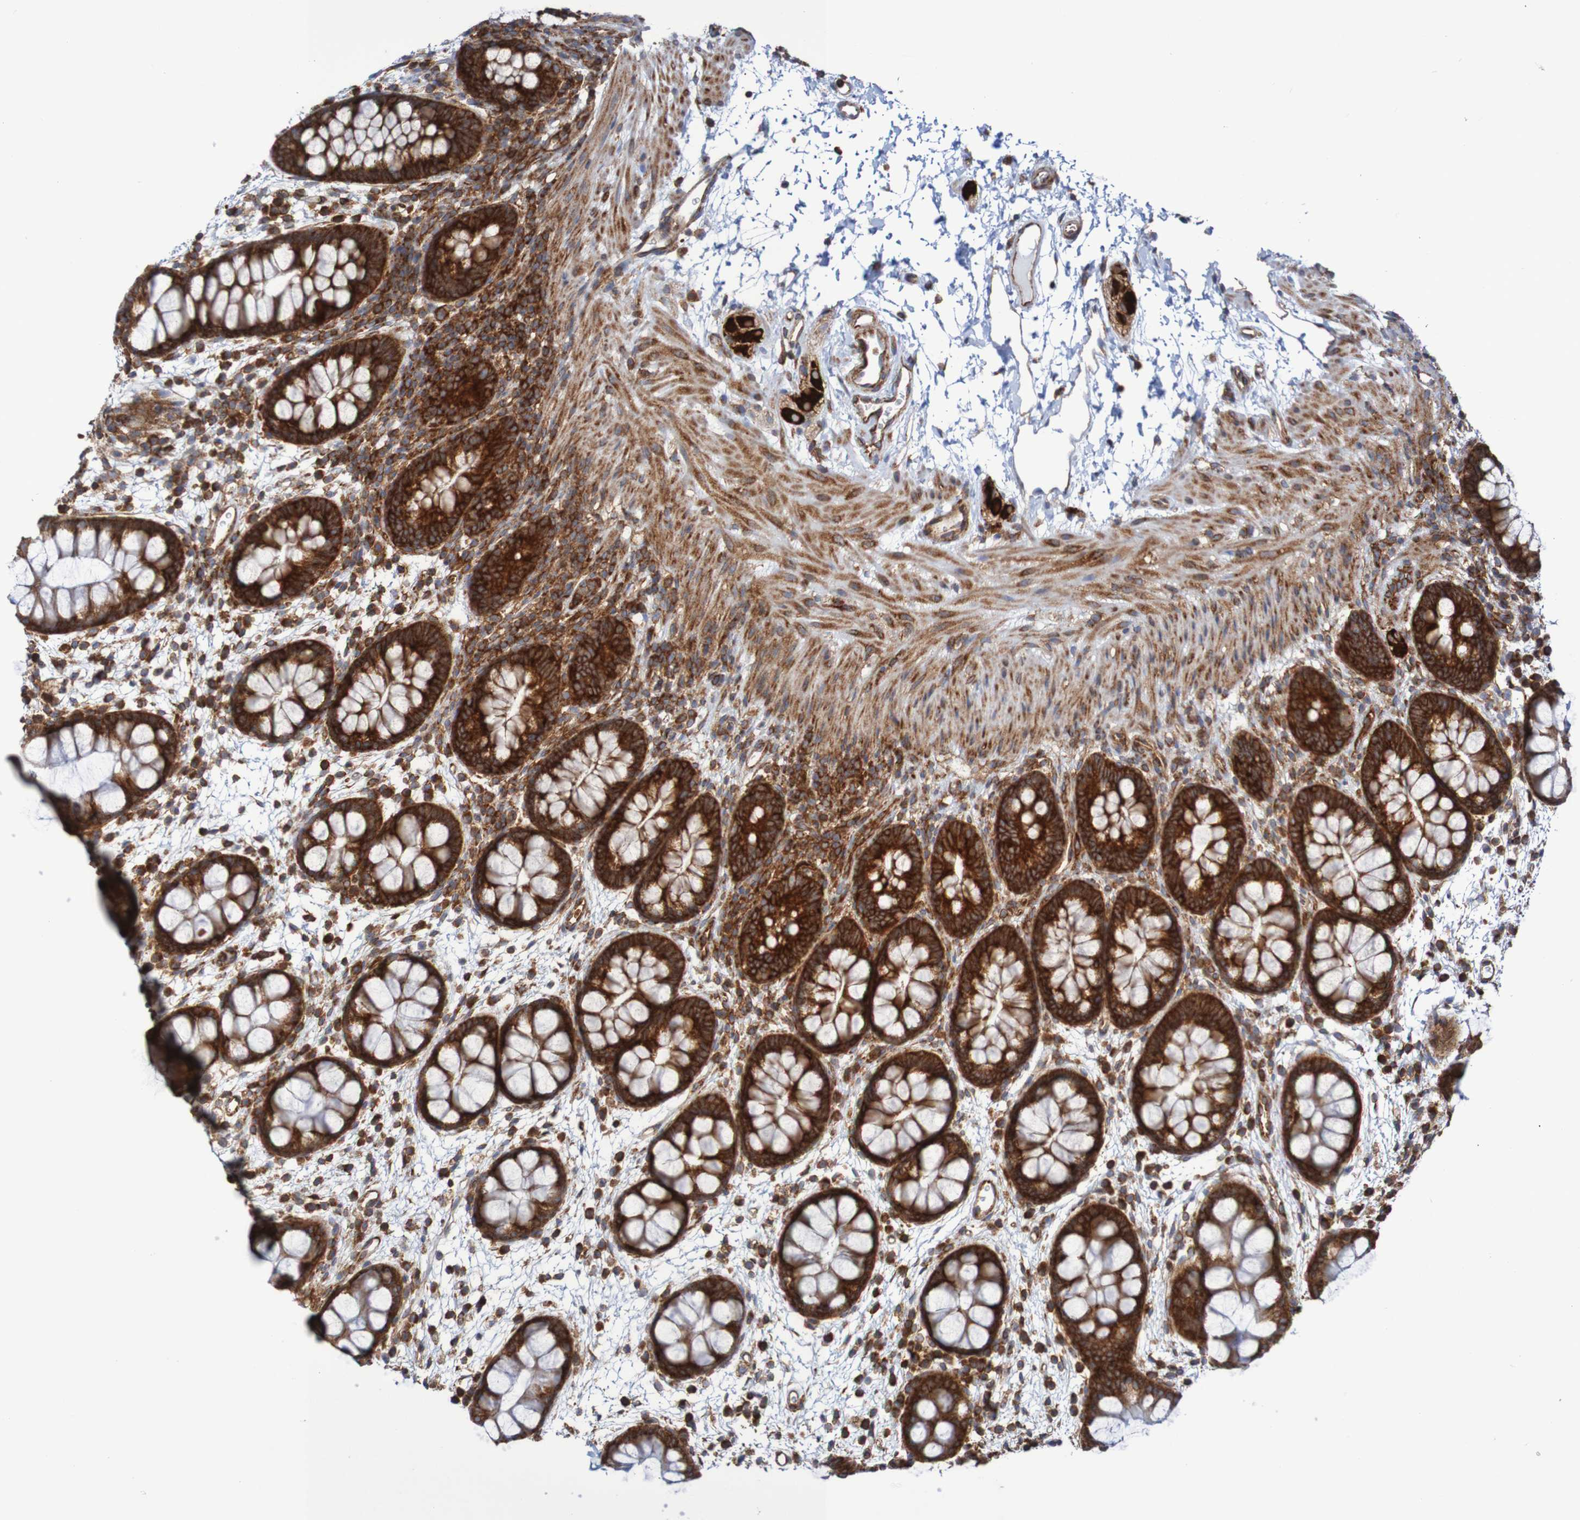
{"staining": {"intensity": "strong", "quantity": ">75%", "location": "cytoplasmic/membranous"}, "tissue": "rectum", "cell_type": "Glandular cells", "image_type": "normal", "snomed": [{"axis": "morphology", "description": "Normal tissue, NOS"}, {"axis": "topography", "description": "Rectum"}], "caption": "IHC (DAB (3,3'-diaminobenzidine)) staining of benign rectum reveals strong cytoplasmic/membranous protein positivity in about >75% of glandular cells.", "gene": "FXR2", "patient": {"sex": "female", "age": 24}}